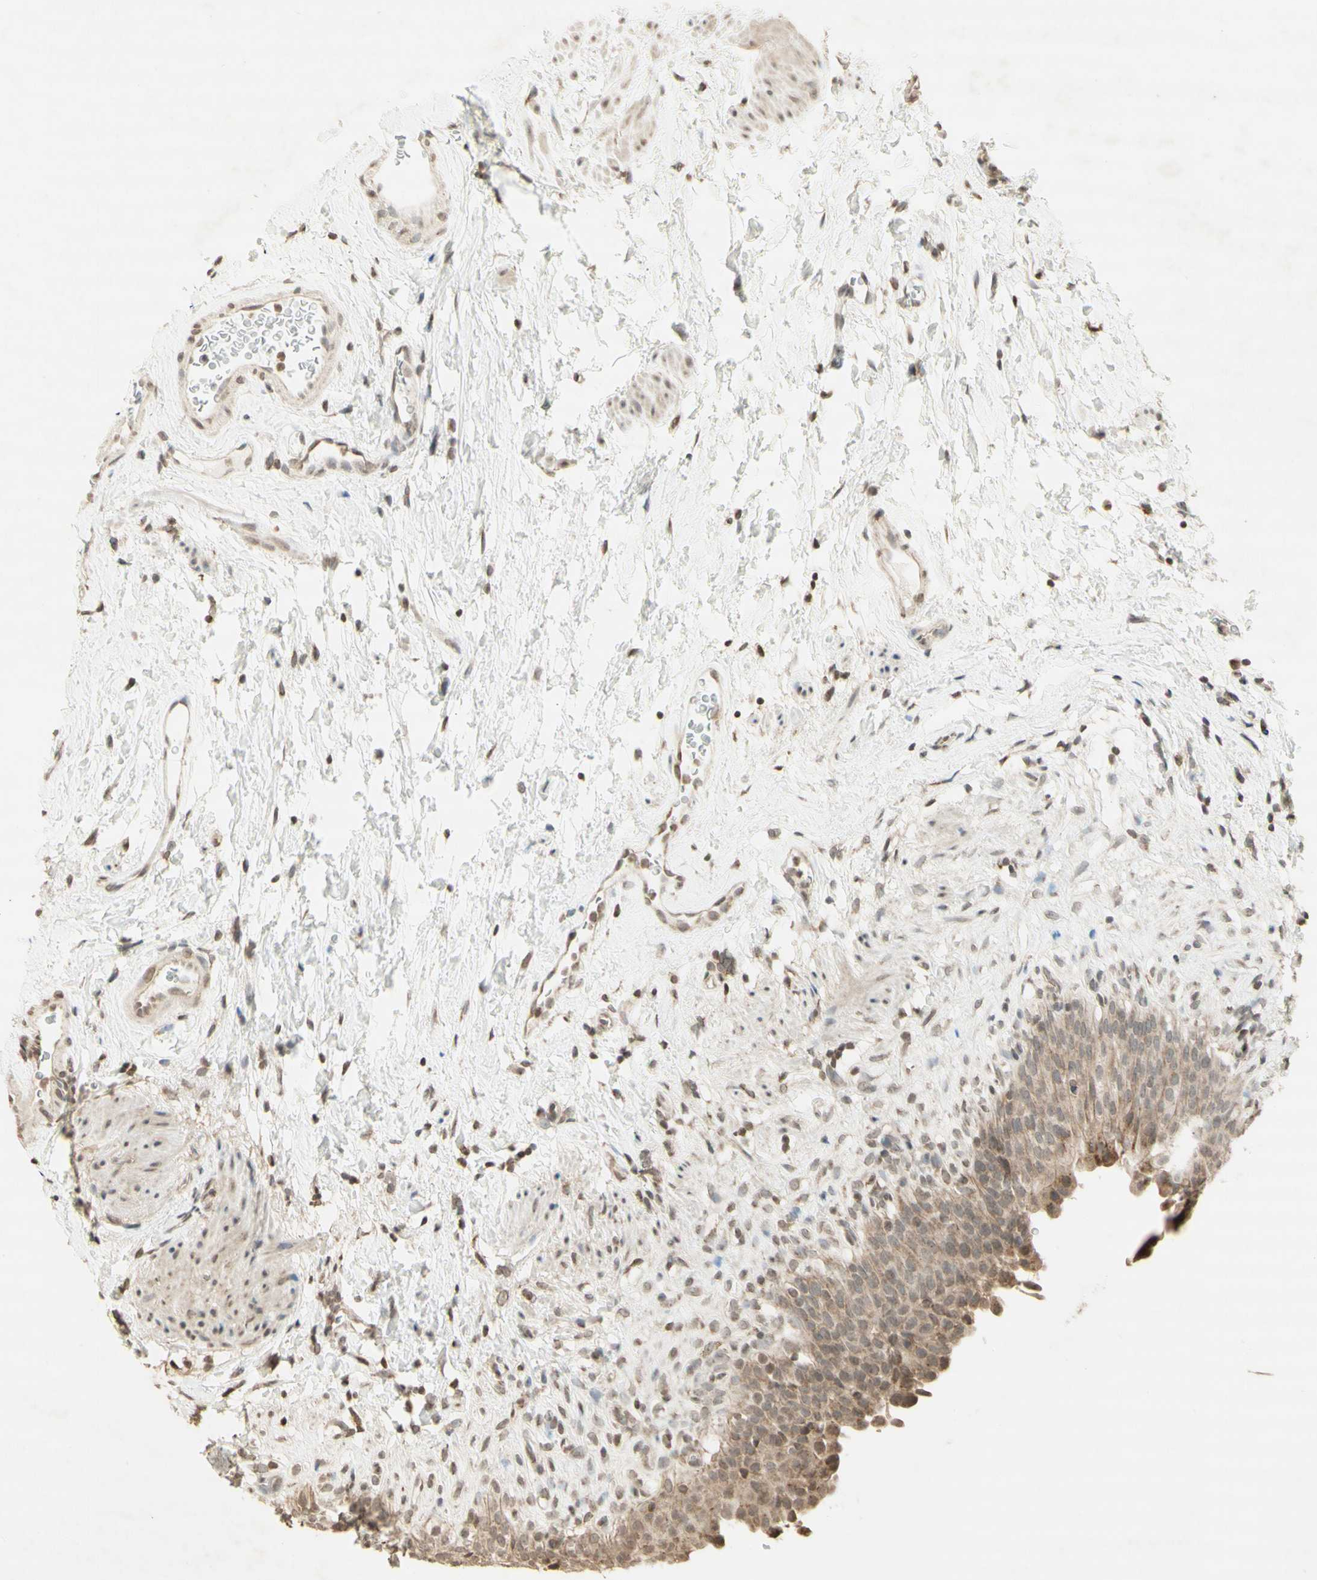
{"staining": {"intensity": "weak", "quantity": ">75%", "location": "cytoplasmic/membranous"}, "tissue": "urinary bladder", "cell_type": "Urothelial cells", "image_type": "normal", "snomed": [{"axis": "morphology", "description": "Normal tissue, NOS"}, {"axis": "topography", "description": "Urinary bladder"}], "caption": "A high-resolution image shows immunohistochemistry (IHC) staining of unremarkable urinary bladder, which exhibits weak cytoplasmic/membranous positivity in approximately >75% of urothelial cells.", "gene": "CCNI", "patient": {"sex": "female", "age": 79}}